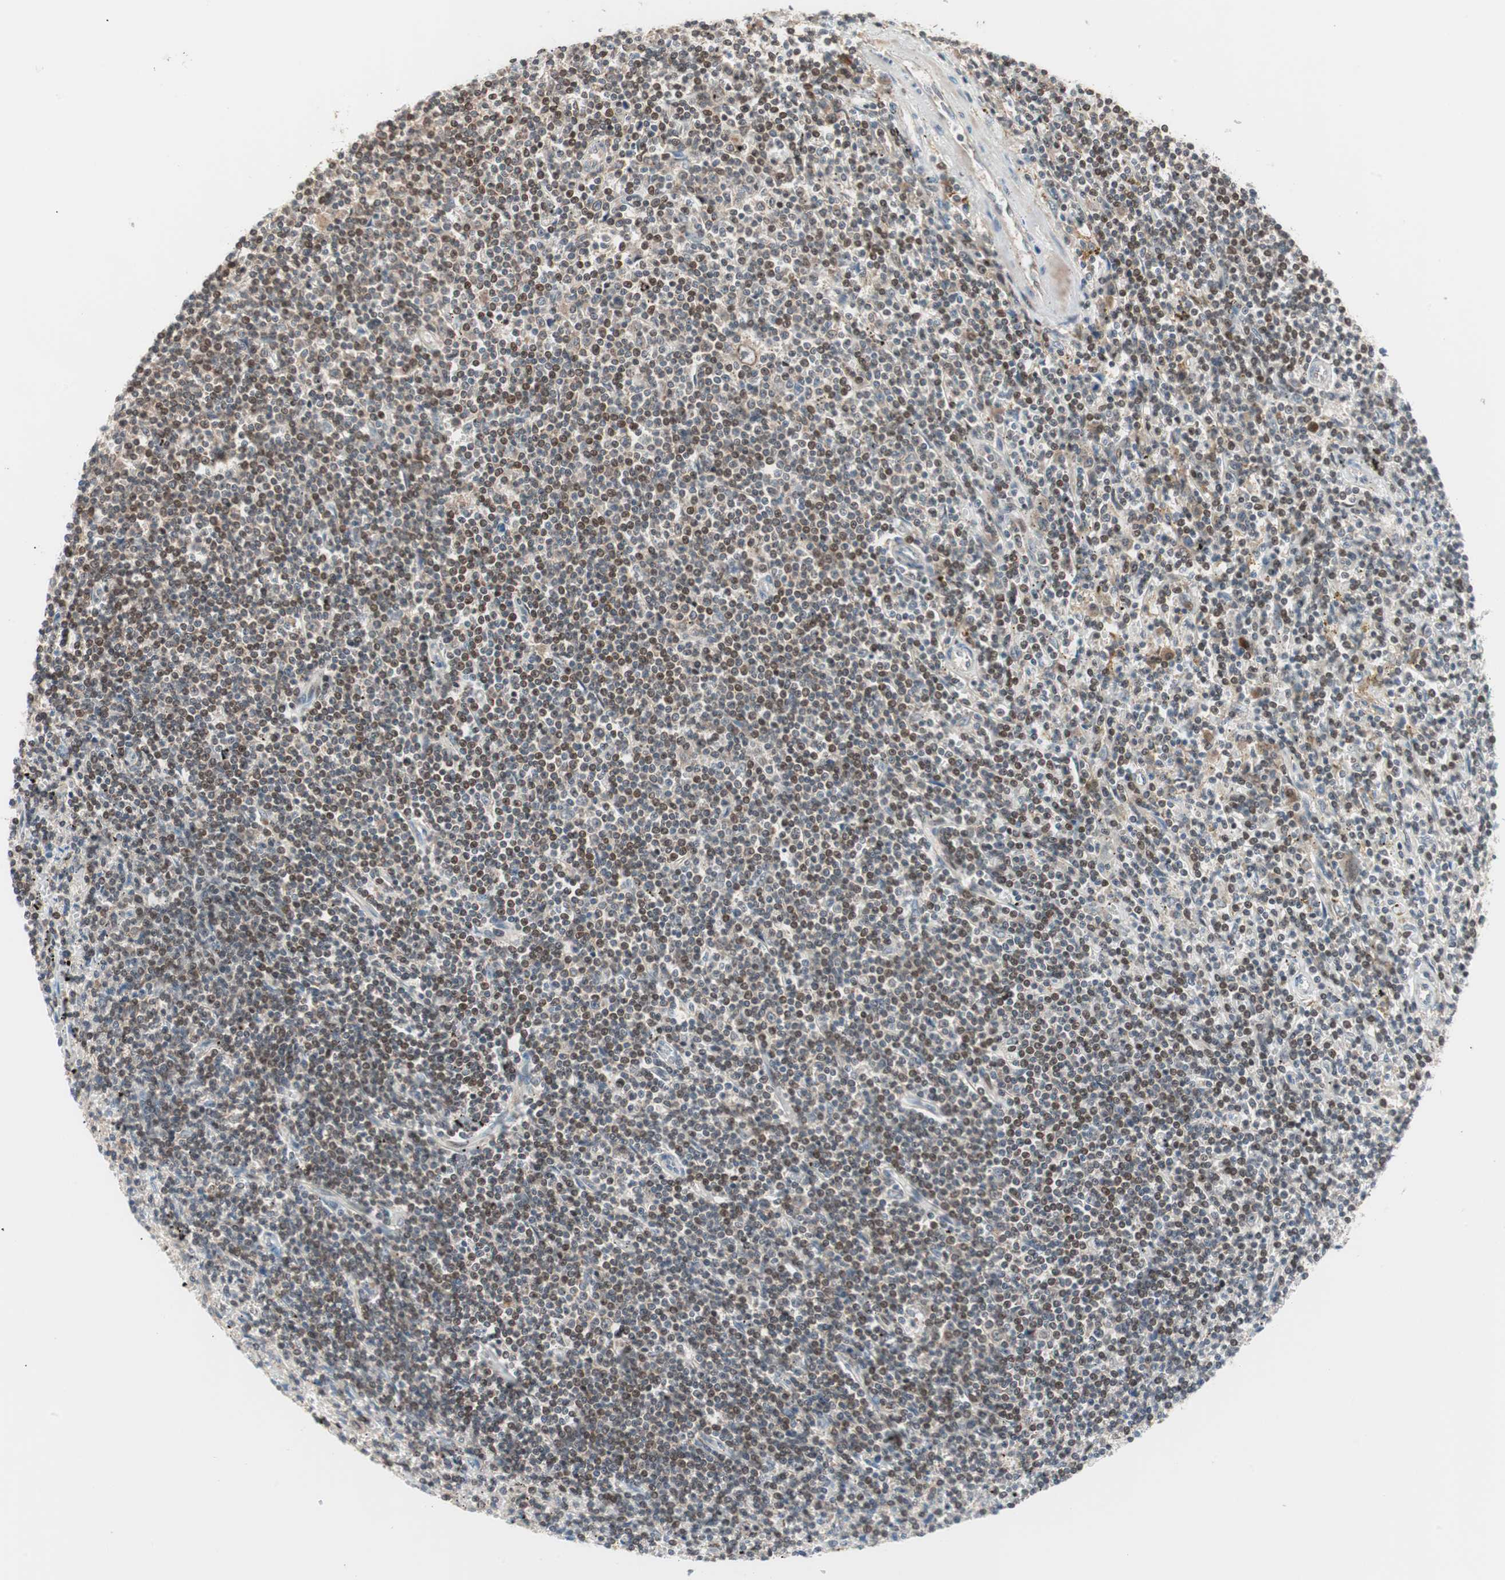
{"staining": {"intensity": "moderate", "quantity": ">75%", "location": "nuclear"}, "tissue": "lymphoma", "cell_type": "Tumor cells", "image_type": "cancer", "snomed": [{"axis": "morphology", "description": "Malignant lymphoma, non-Hodgkin's type, Low grade"}, {"axis": "topography", "description": "Spleen"}], "caption": "Immunohistochemistry staining of low-grade malignant lymphoma, non-Hodgkin's type, which reveals medium levels of moderate nuclear staining in about >75% of tumor cells indicating moderate nuclear protein expression. The staining was performed using DAB (brown) for protein detection and nuclei were counterstained in hematoxylin (blue).", "gene": "POLH", "patient": {"sex": "male", "age": 76}}